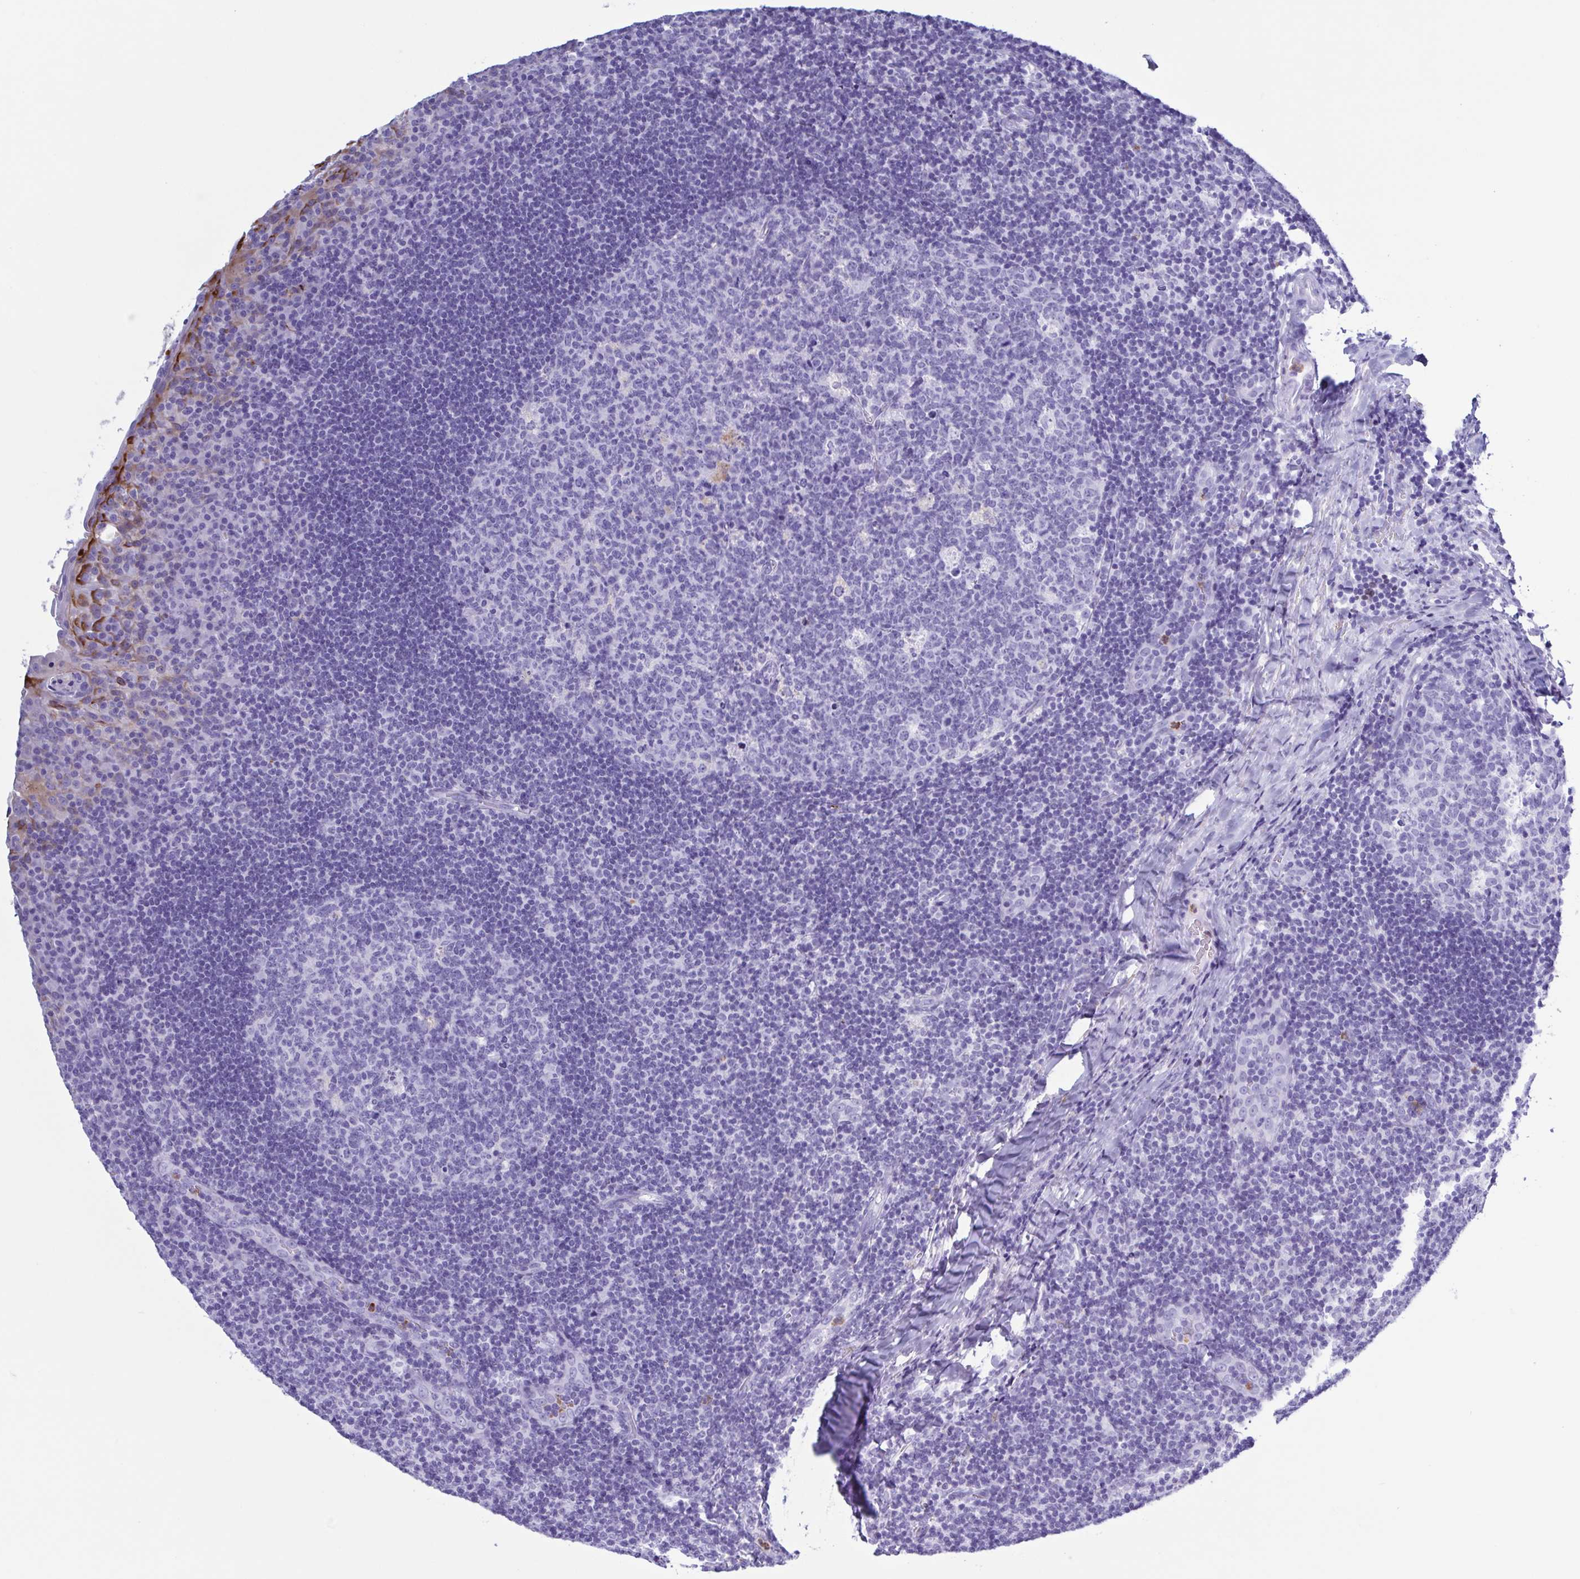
{"staining": {"intensity": "negative", "quantity": "none", "location": "none"}, "tissue": "tonsil", "cell_type": "Germinal center cells", "image_type": "normal", "snomed": [{"axis": "morphology", "description": "Normal tissue, NOS"}, {"axis": "topography", "description": "Tonsil"}], "caption": "Micrograph shows no protein expression in germinal center cells of benign tonsil. (Brightfield microscopy of DAB immunohistochemistry (IHC) at high magnification).", "gene": "LTF", "patient": {"sex": "male", "age": 17}}